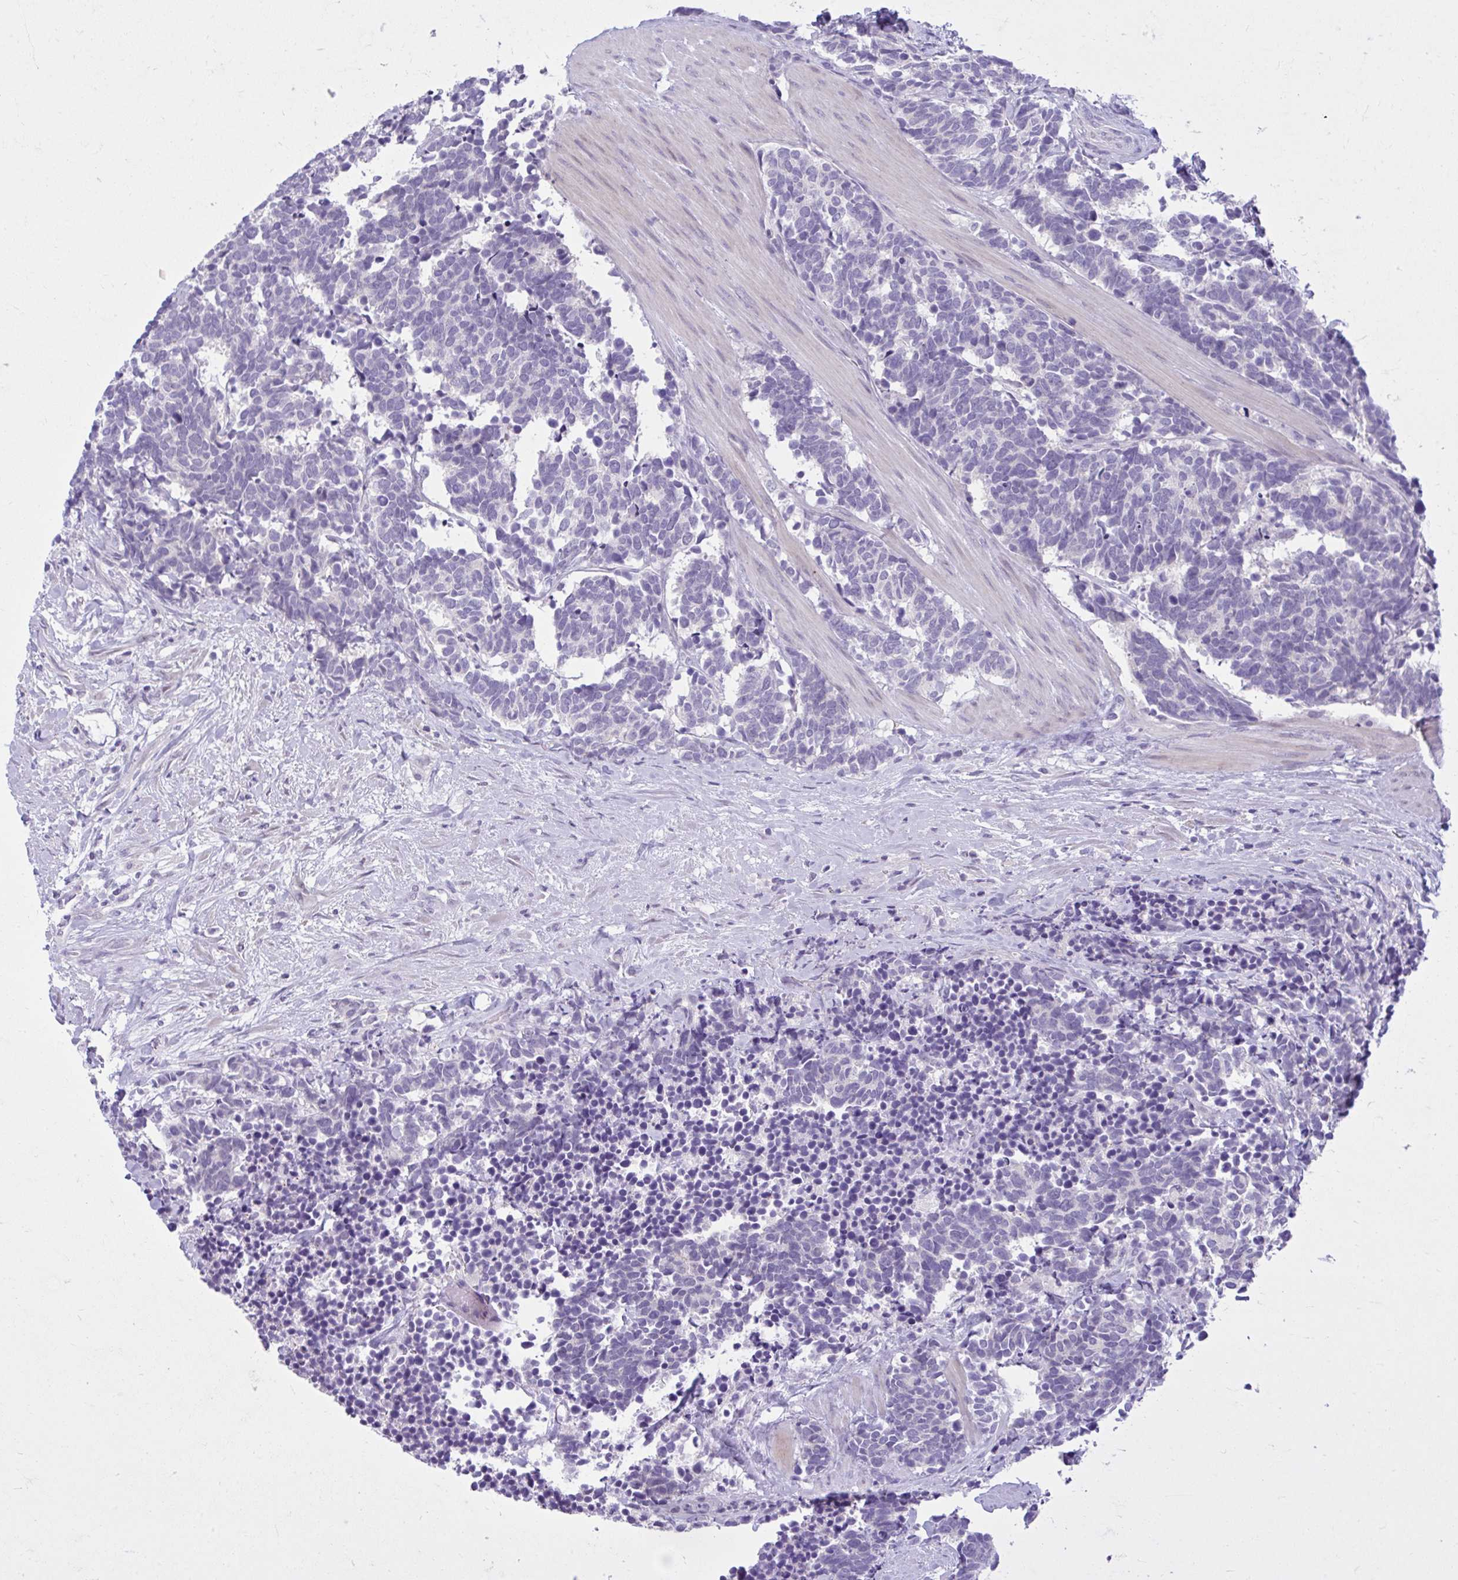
{"staining": {"intensity": "negative", "quantity": "none", "location": "none"}, "tissue": "carcinoid", "cell_type": "Tumor cells", "image_type": "cancer", "snomed": [{"axis": "morphology", "description": "Carcinoma, NOS"}, {"axis": "morphology", "description": "Carcinoid, malignant, NOS"}, {"axis": "topography", "description": "Prostate"}], "caption": "High magnification brightfield microscopy of carcinoid stained with DAB (brown) and counterstained with hematoxylin (blue): tumor cells show no significant staining.", "gene": "FAM153A", "patient": {"sex": "male", "age": 57}}